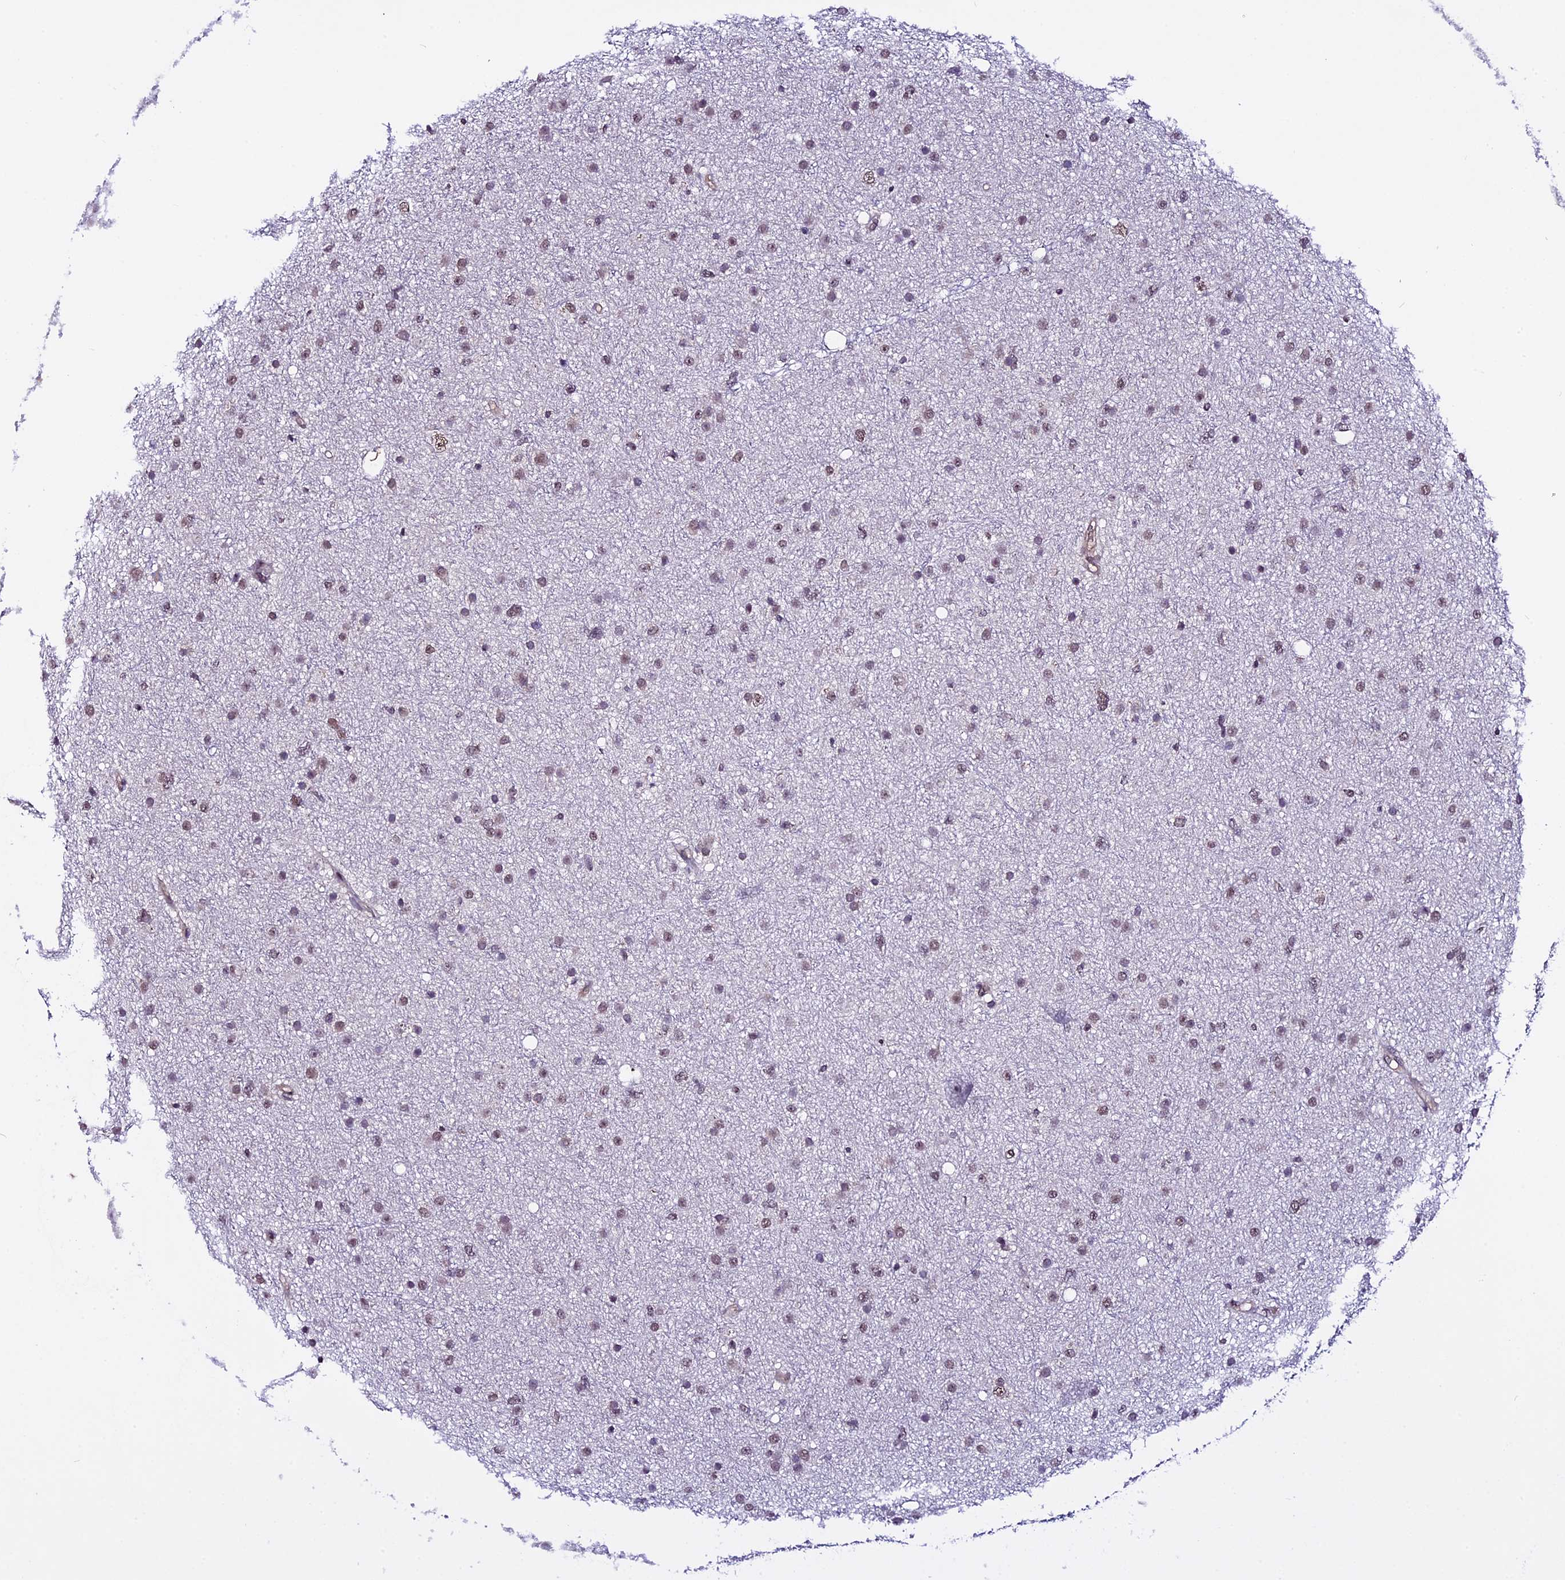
{"staining": {"intensity": "weak", "quantity": ">75%", "location": "nuclear"}, "tissue": "glioma", "cell_type": "Tumor cells", "image_type": "cancer", "snomed": [{"axis": "morphology", "description": "Glioma, malignant, Low grade"}, {"axis": "topography", "description": "Cerebral cortex"}], "caption": "Weak nuclear expression is present in about >75% of tumor cells in glioma.", "gene": "TCP11L2", "patient": {"sex": "female", "age": 39}}